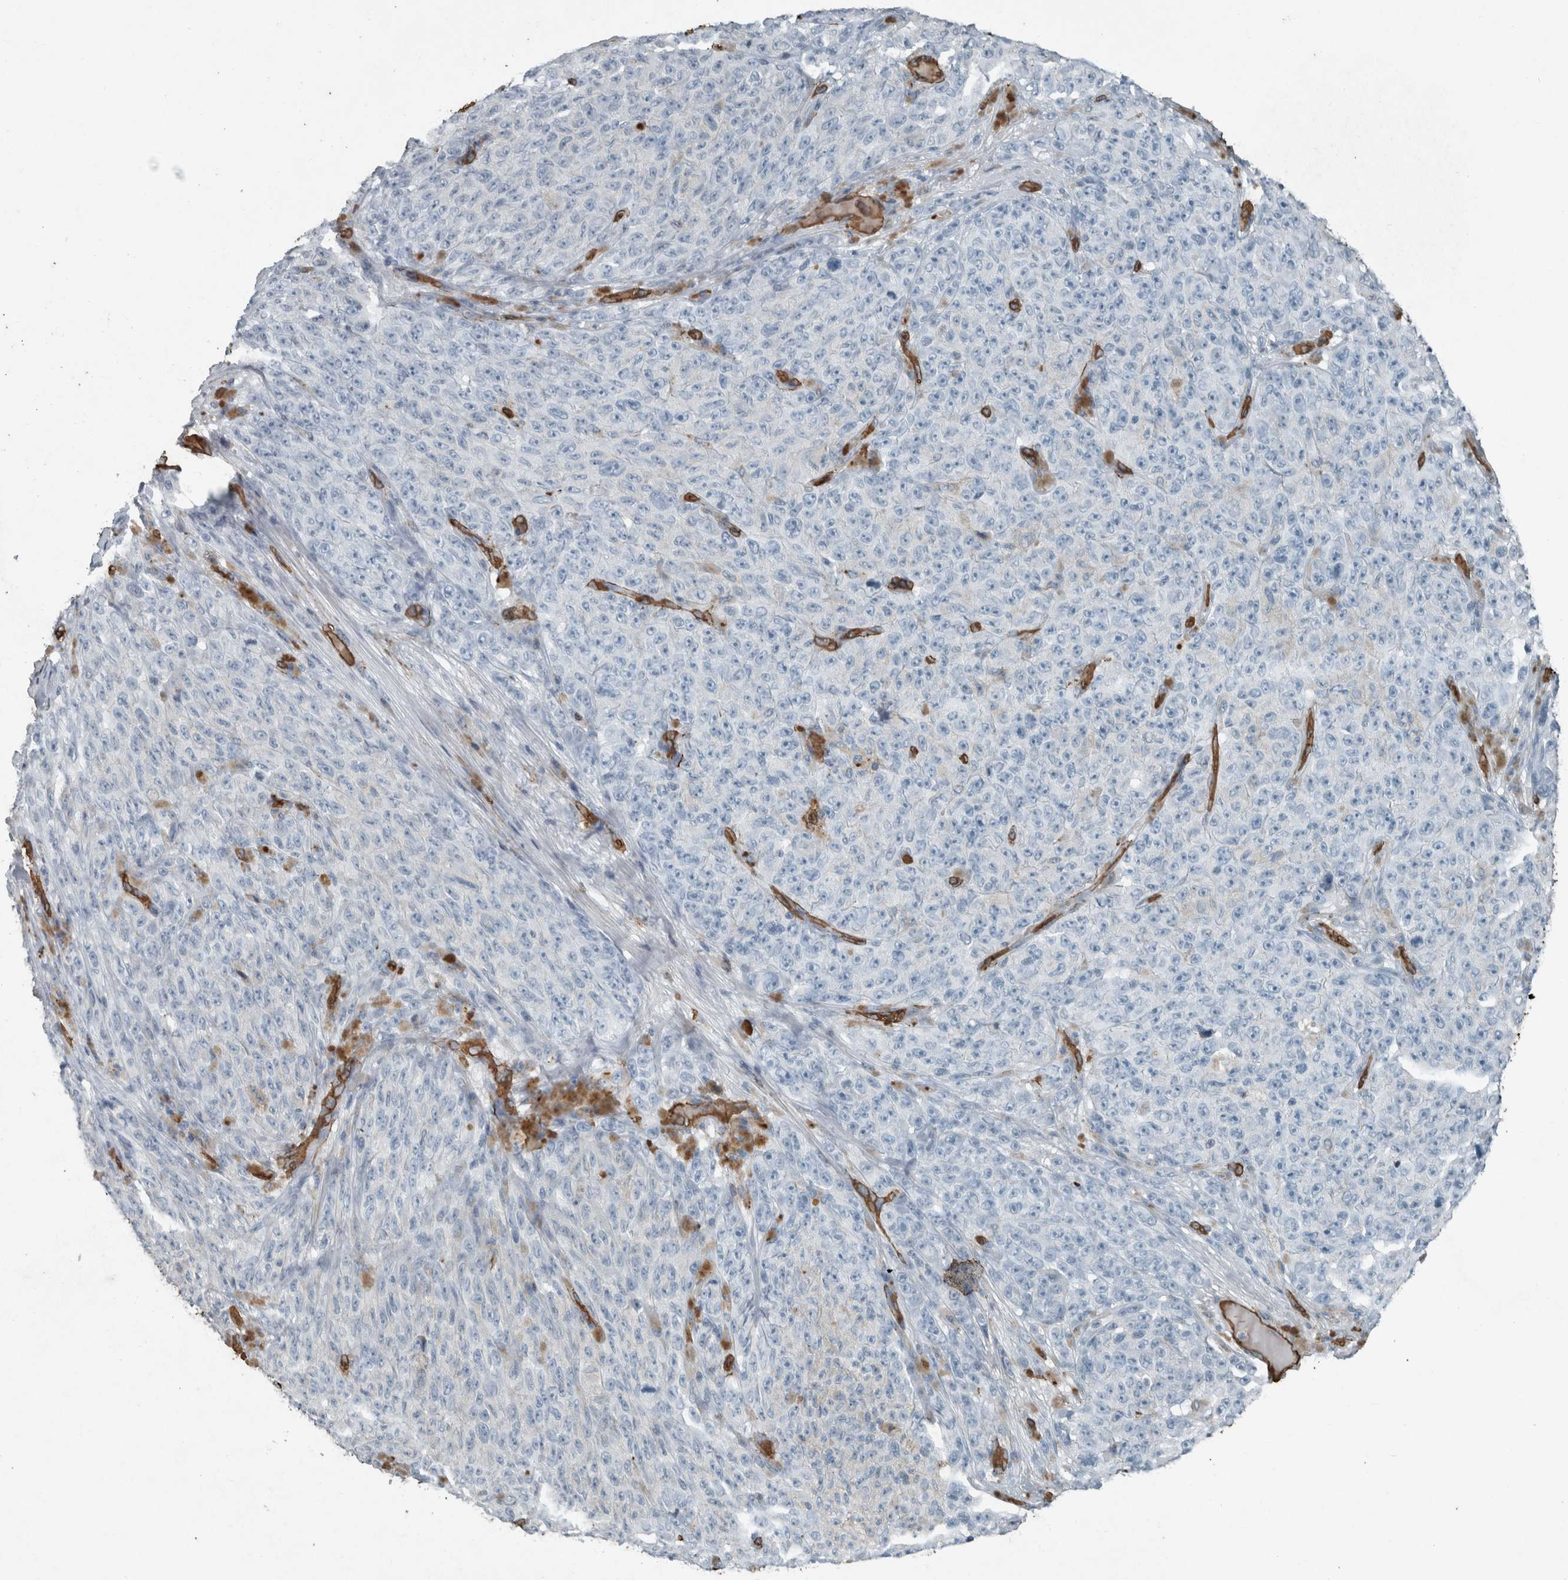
{"staining": {"intensity": "negative", "quantity": "none", "location": "none"}, "tissue": "melanoma", "cell_type": "Tumor cells", "image_type": "cancer", "snomed": [{"axis": "morphology", "description": "Malignant melanoma, NOS"}, {"axis": "topography", "description": "Skin"}], "caption": "An image of malignant melanoma stained for a protein reveals no brown staining in tumor cells. (Brightfield microscopy of DAB (3,3'-diaminobenzidine) immunohistochemistry (IHC) at high magnification).", "gene": "LBP", "patient": {"sex": "female", "age": 82}}